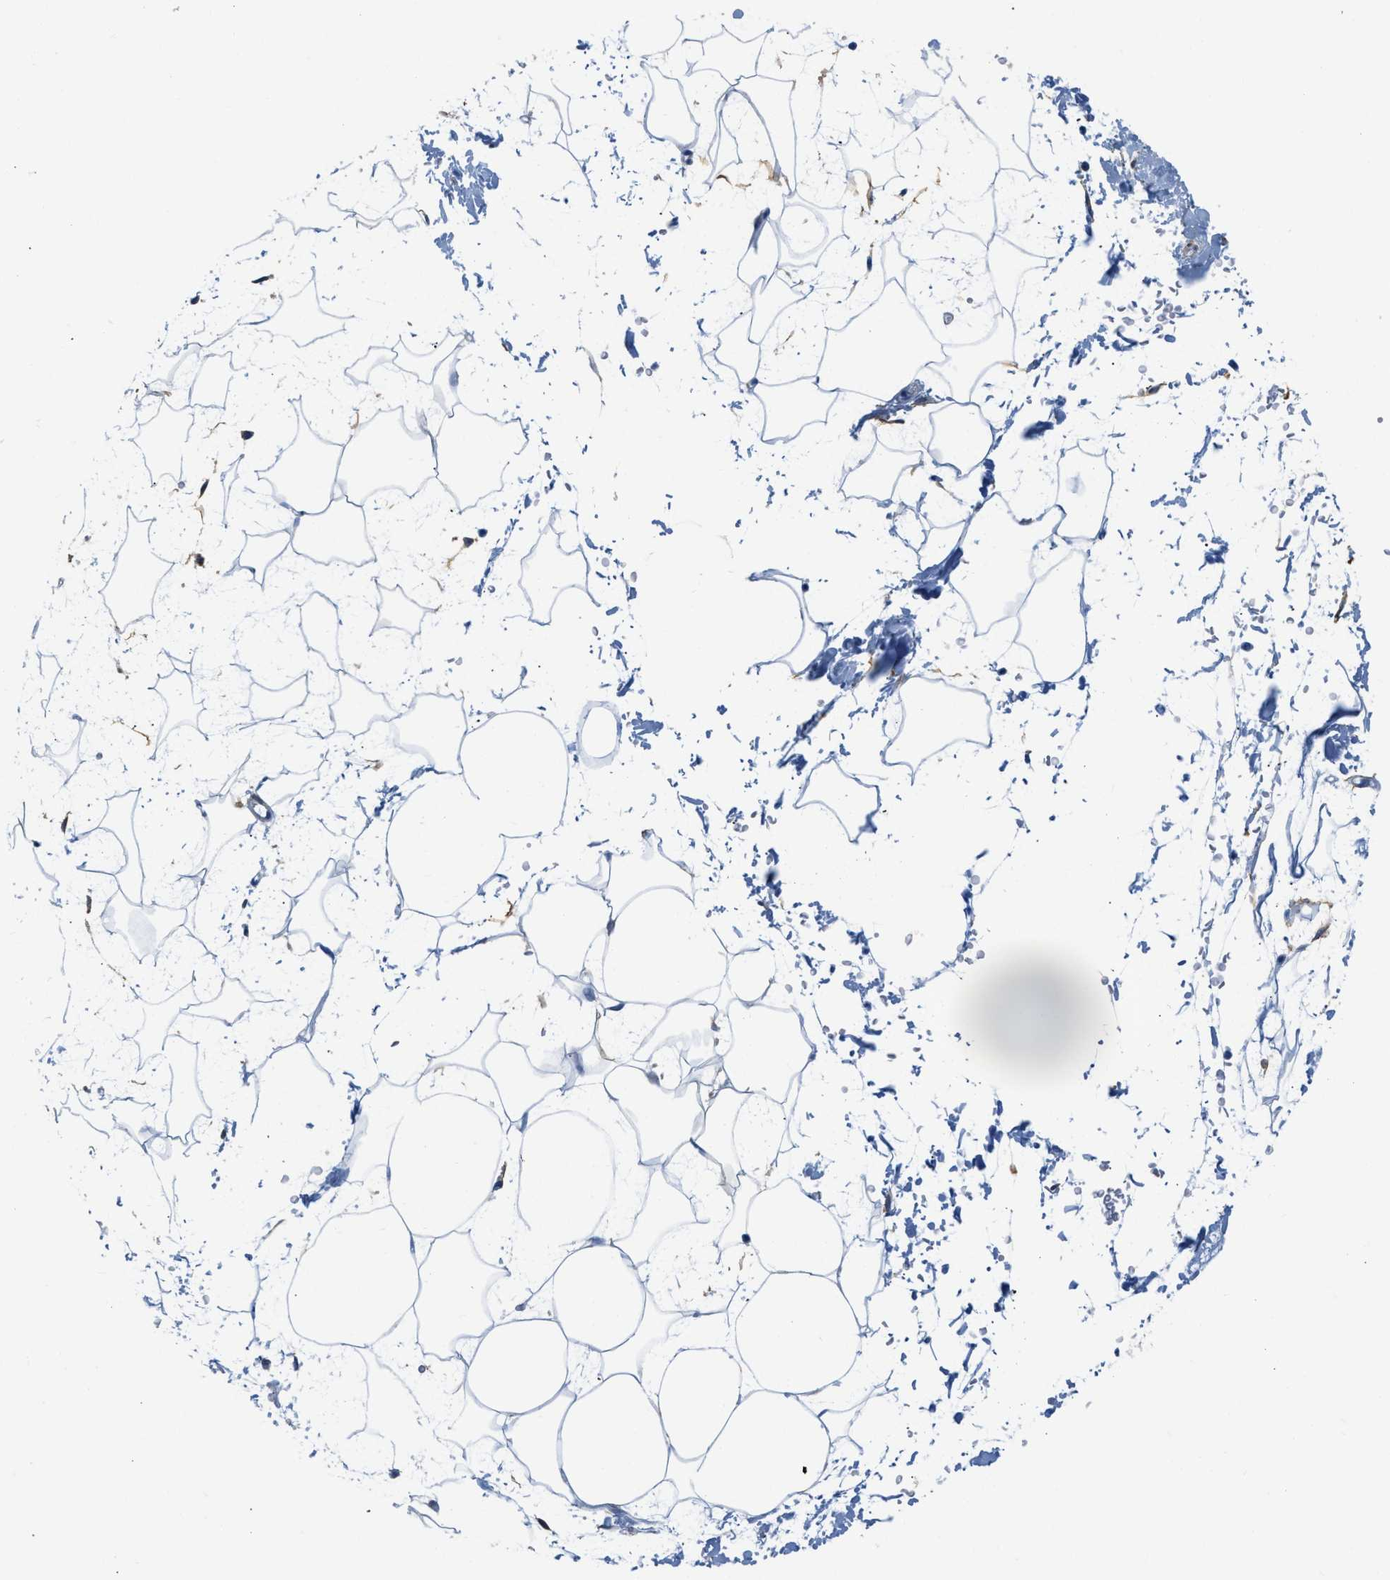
{"staining": {"intensity": "negative", "quantity": "none", "location": "none"}, "tissue": "adipose tissue", "cell_type": "Adipocytes", "image_type": "normal", "snomed": [{"axis": "morphology", "description": "Normal tissue, NOS"}, {"axis": "topography", "description": "Soft tissue"}], "caption": "IHC image of benign human adipose tissue stained for a protein (brown), which exhibits no staining in adipocytes. (Brightfield microscopy of DAB (3,3'-diaminobenzidine) immunohistochemistry (IHC) at high magnification).", "gene": "PDGFRB", "patient": {"sex": "male", "age": 72}}